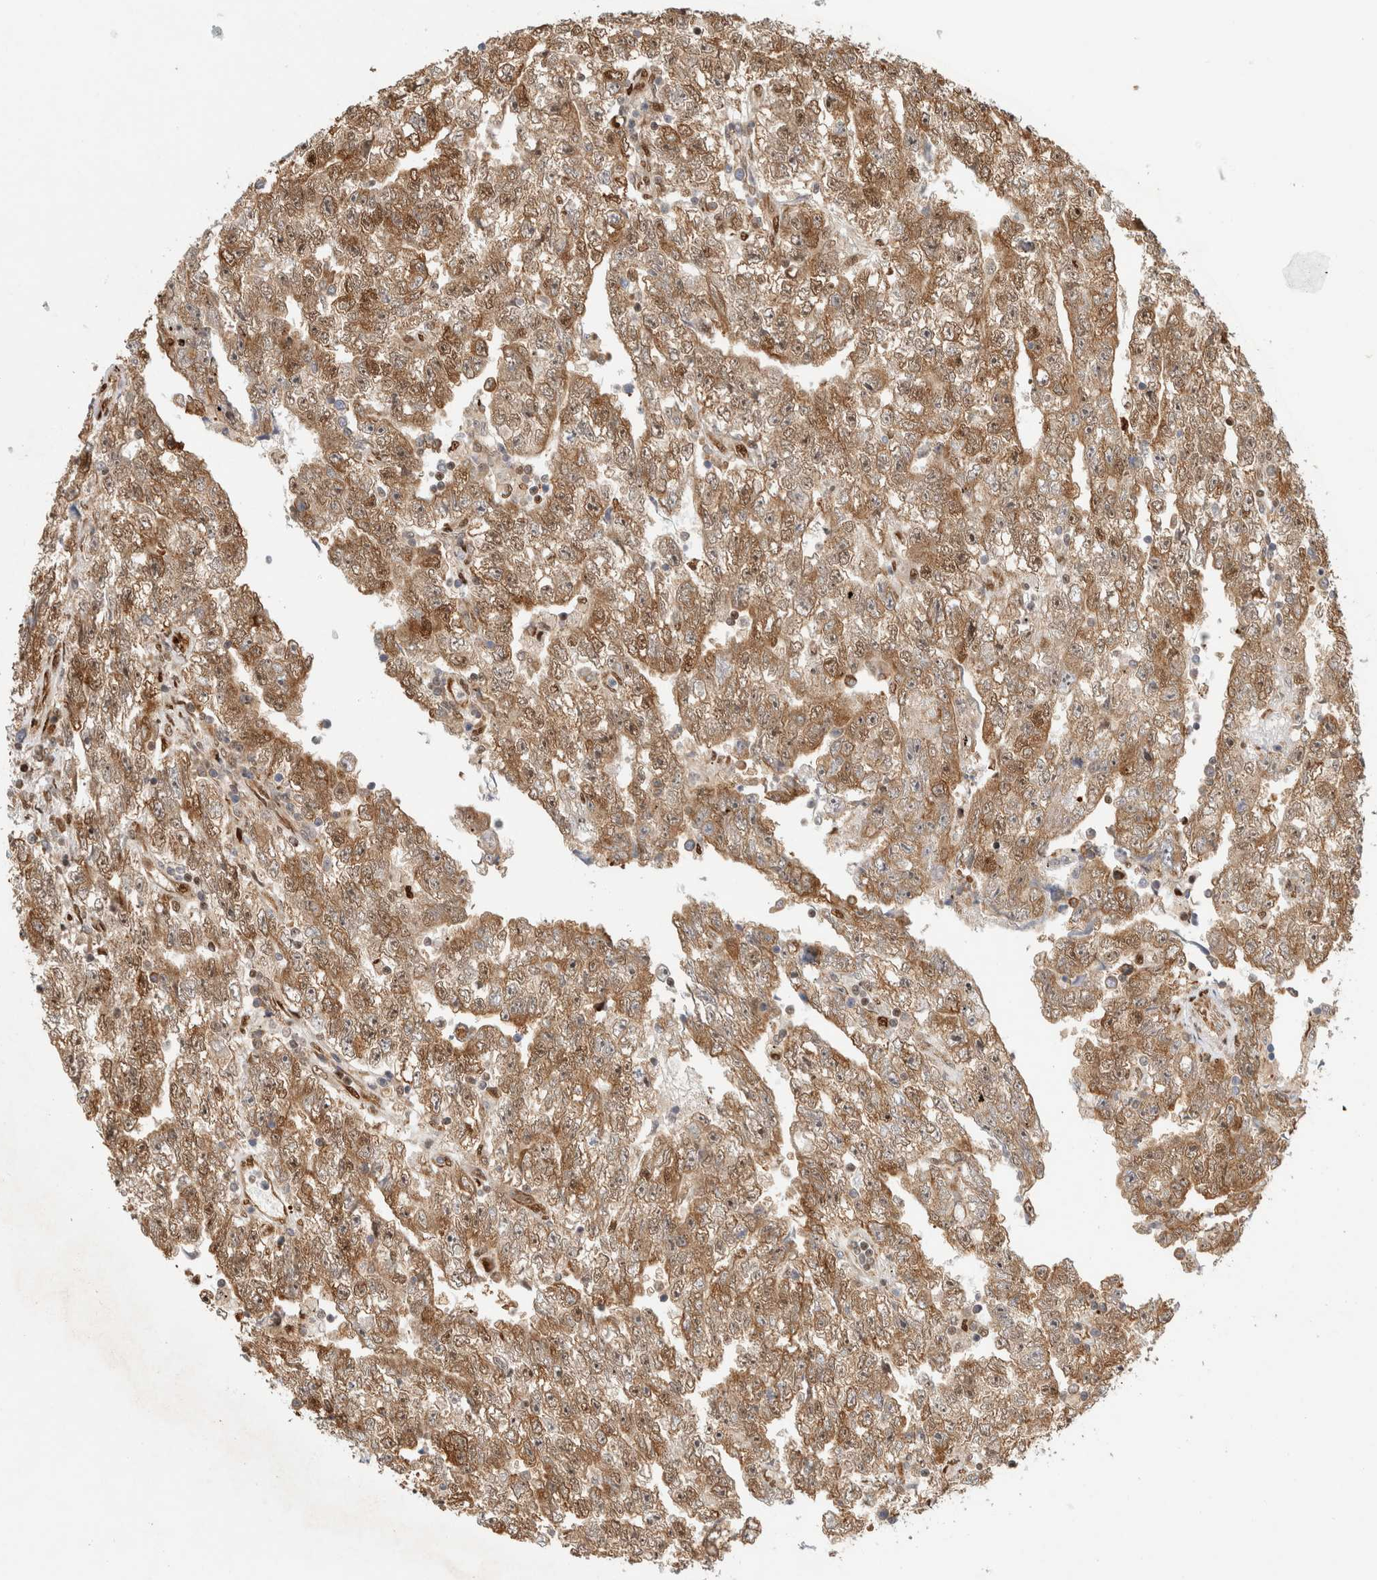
{"staining": {"intensity": "moderate", "quantity": ">75%", "location": "cytoplasmic/membranous"}, "tissue": "testis cancer", "cell_type": "Tumor cells", "image_type": "cancer", "snomed": [{"axis": "morphology", "description": "Carcinoma, Embryonal, NOS"}, {"axis": "topography", "description": "Testis"}], "caption": "Protein staining demonstrates moderate cytoplasmic/membranous positivity in about >75% of tumor cells in testis cancer. Immunohistochemistry (ihc) stains the protein in brown and the nuclei are stained blue.", "gene": "TCF4", "patient": {"sex": "male", "age": 25}}